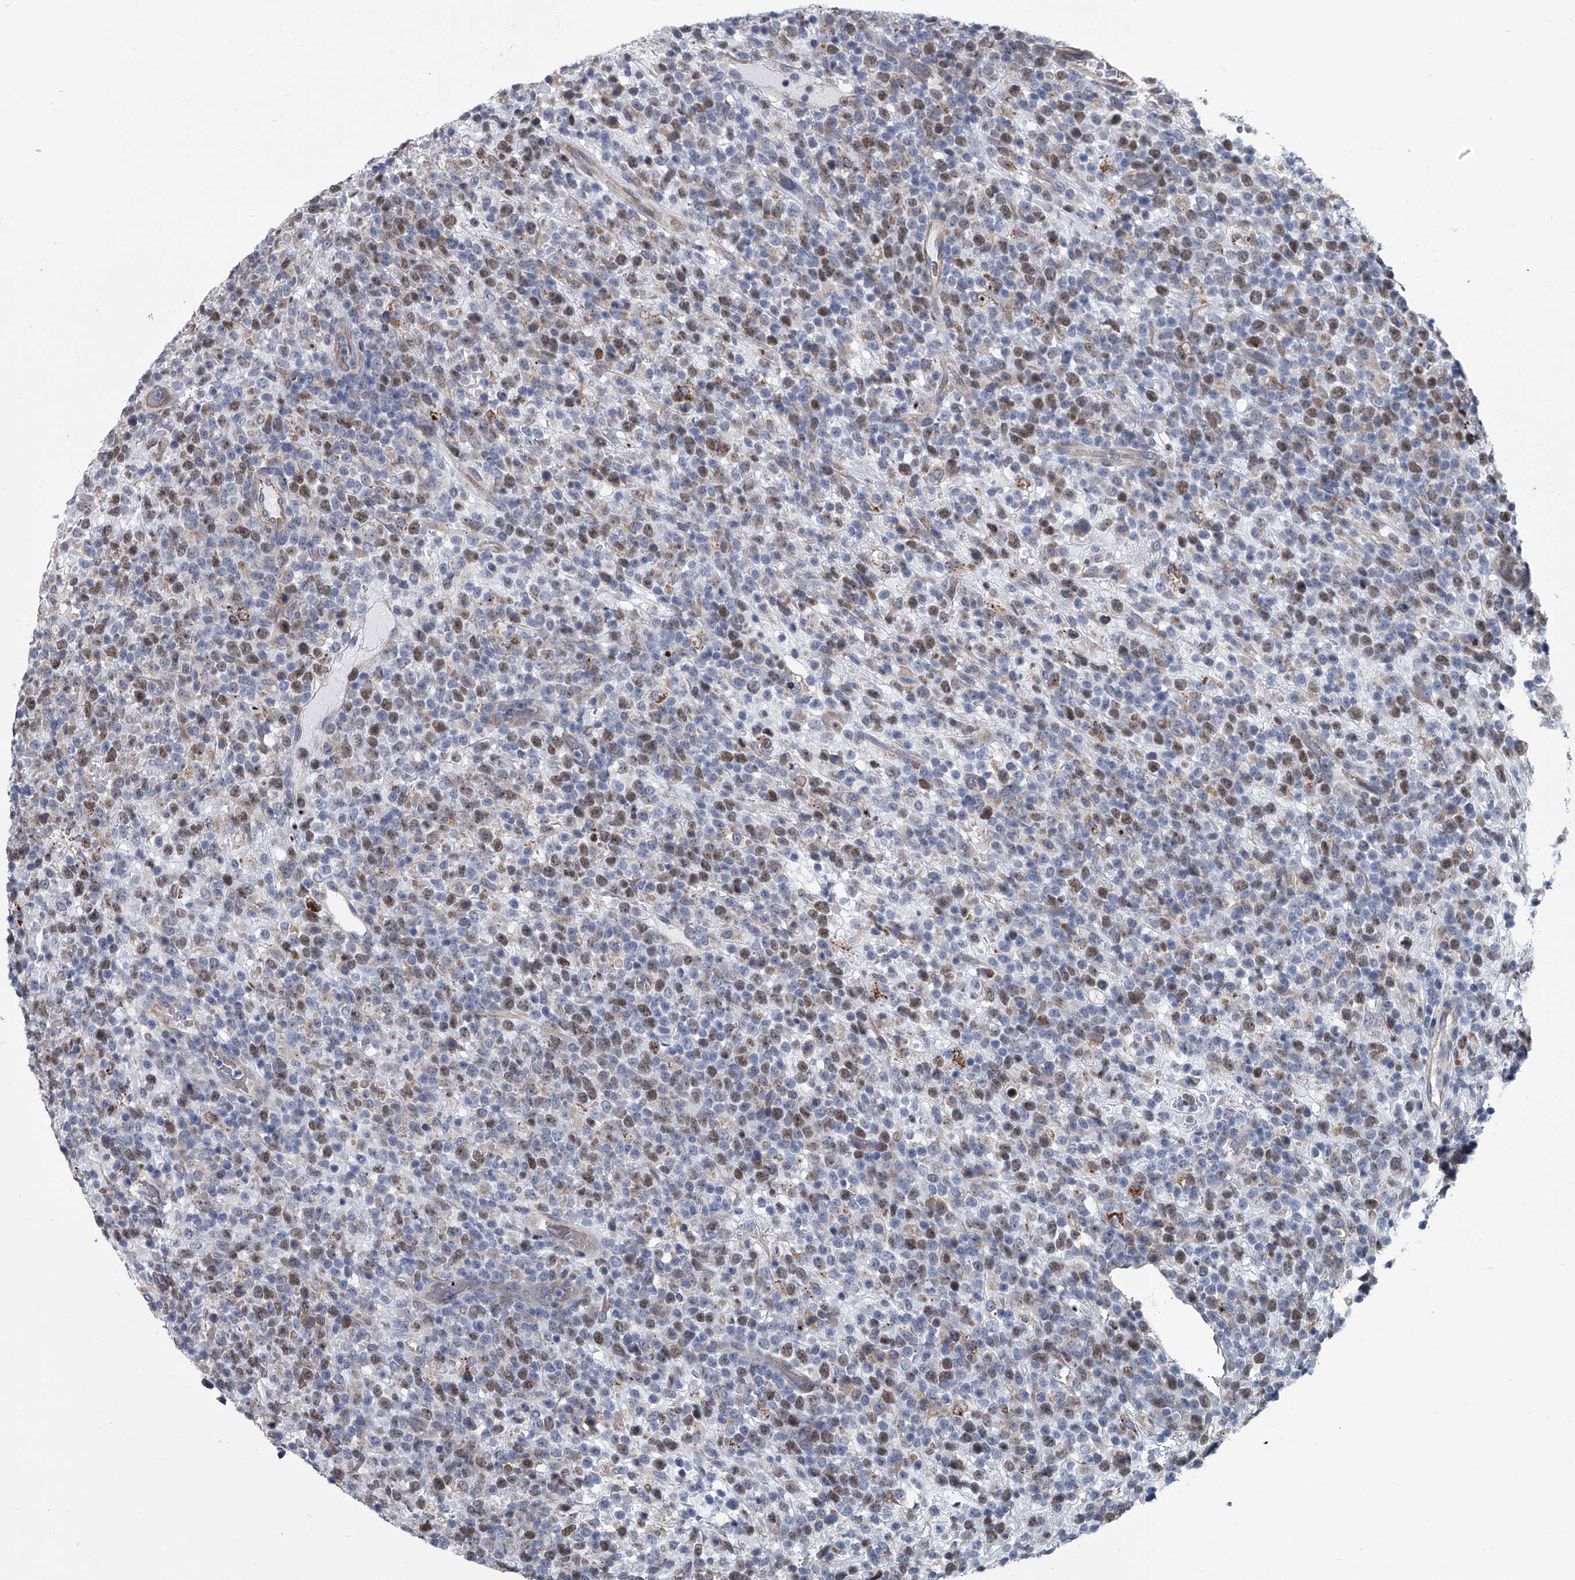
{"staining": {"intensity": "moderate", "quantity": "25%-75%", "location": "nuclear"}, "tissue": "lymphoma", "cell_type": "Tumor cells", "image_type": "cancer", "snomed": [{"axis": "morphology", "description": "Malignant lymphoma, non-Hodgkin's type, High grade"}, {"axis": "topography", "description": "Colon"}], "caption": "Immunohistochemical staining of lymphoma exhibits medium levels of moderate nuclear positivity in about 25%-75% of tumor cells.", "gene": "ABCG1", "patient": {"sex": "female", "age": 53}}